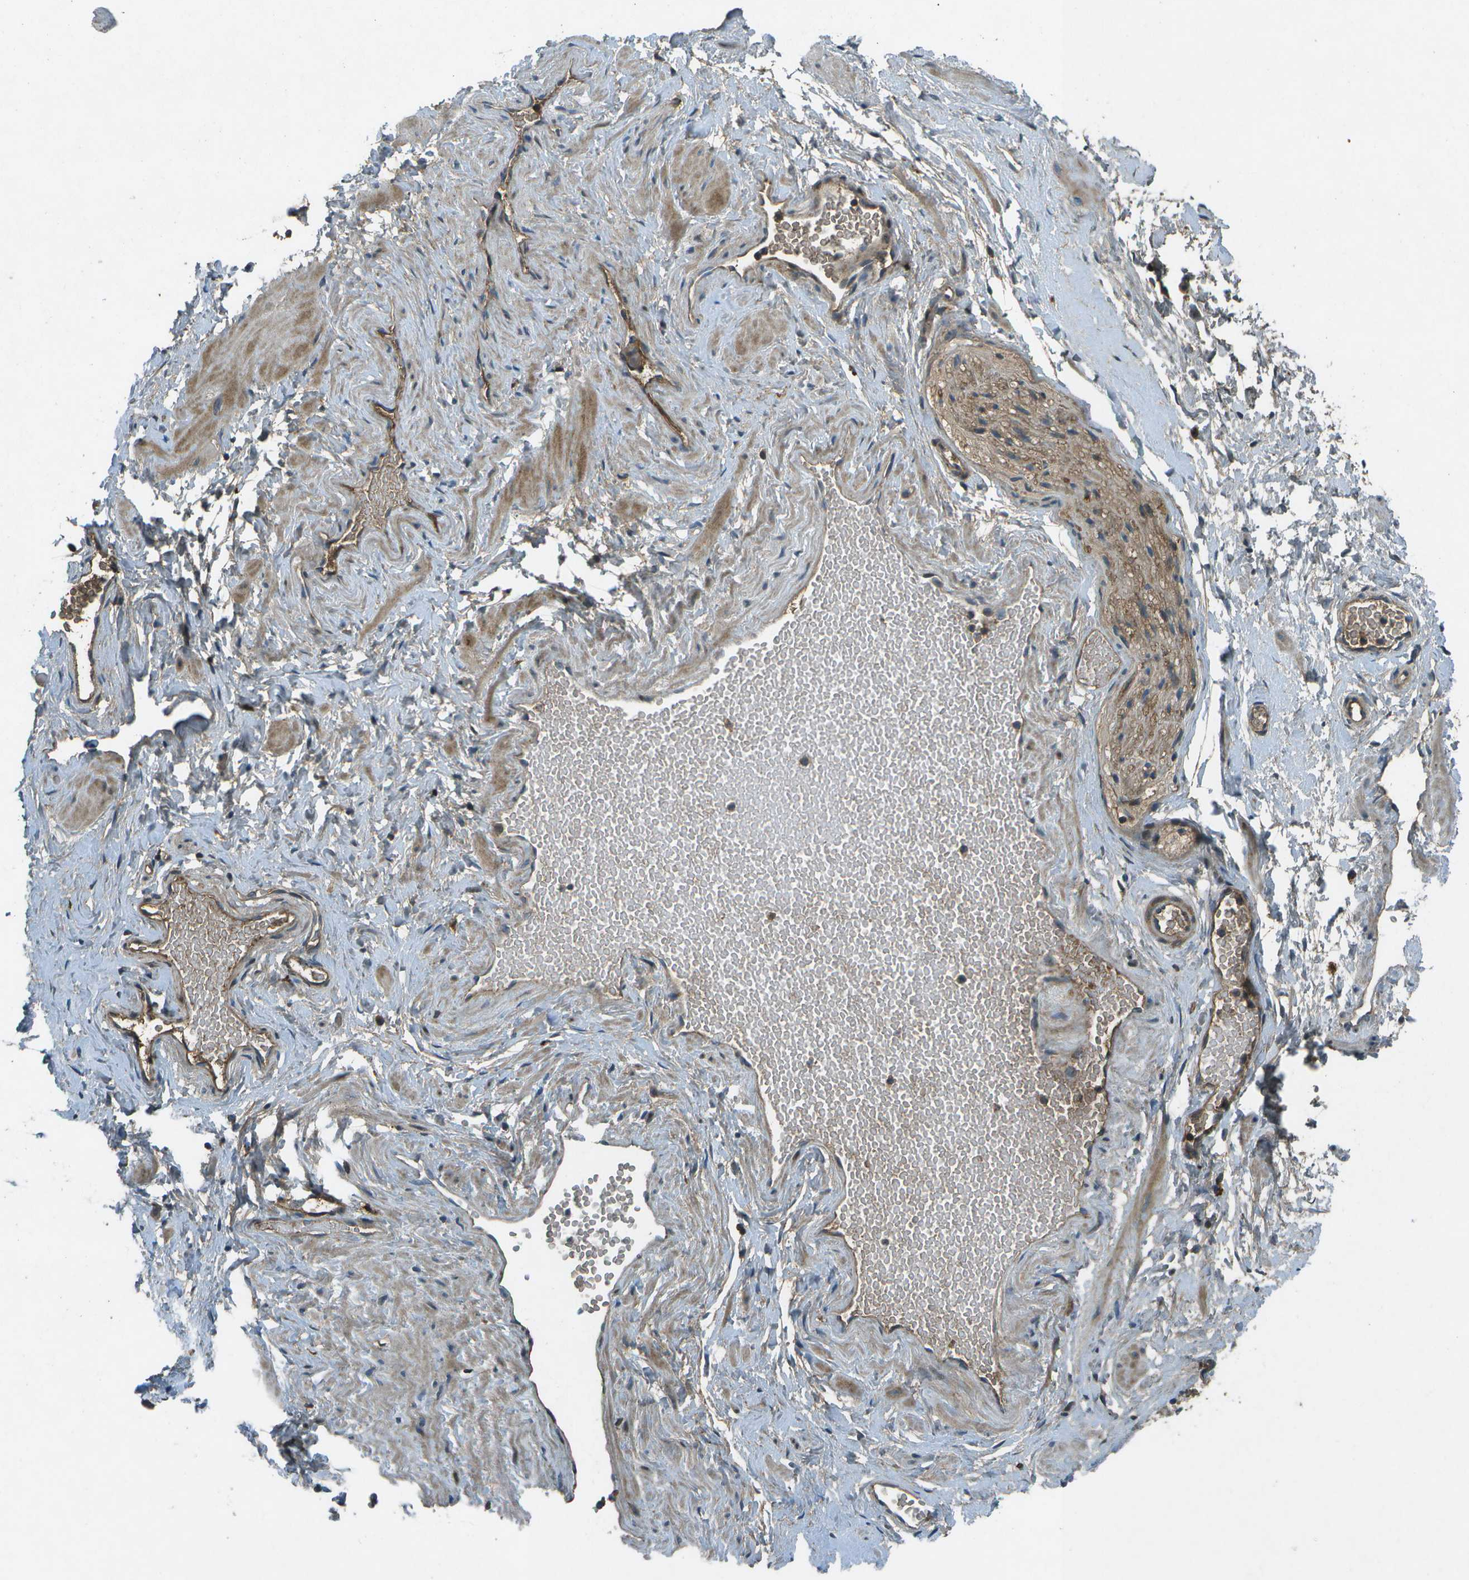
{"staining": {"intensity": "negative", "quantity": "none", "location": "none"}, "tissue": "adipose tissue", "cell_type": "Adipocytes", "image_type": "normal", "snomed": [{"axis": "morphology", "description": "Normal tissue, NOS"}, {"axis": "topography", "description": "Soft tissue"}, {"axis": "topography", "description": "Vascular tissue"}], "caption": "DAB (3,3'-diaminobenzidine) immunohistochemical staining of normal human adipose tissue displays no significant positivity in adipocytes.", "gene": "PXYLP1", "patient": {"sex": "female", "age": 35}}